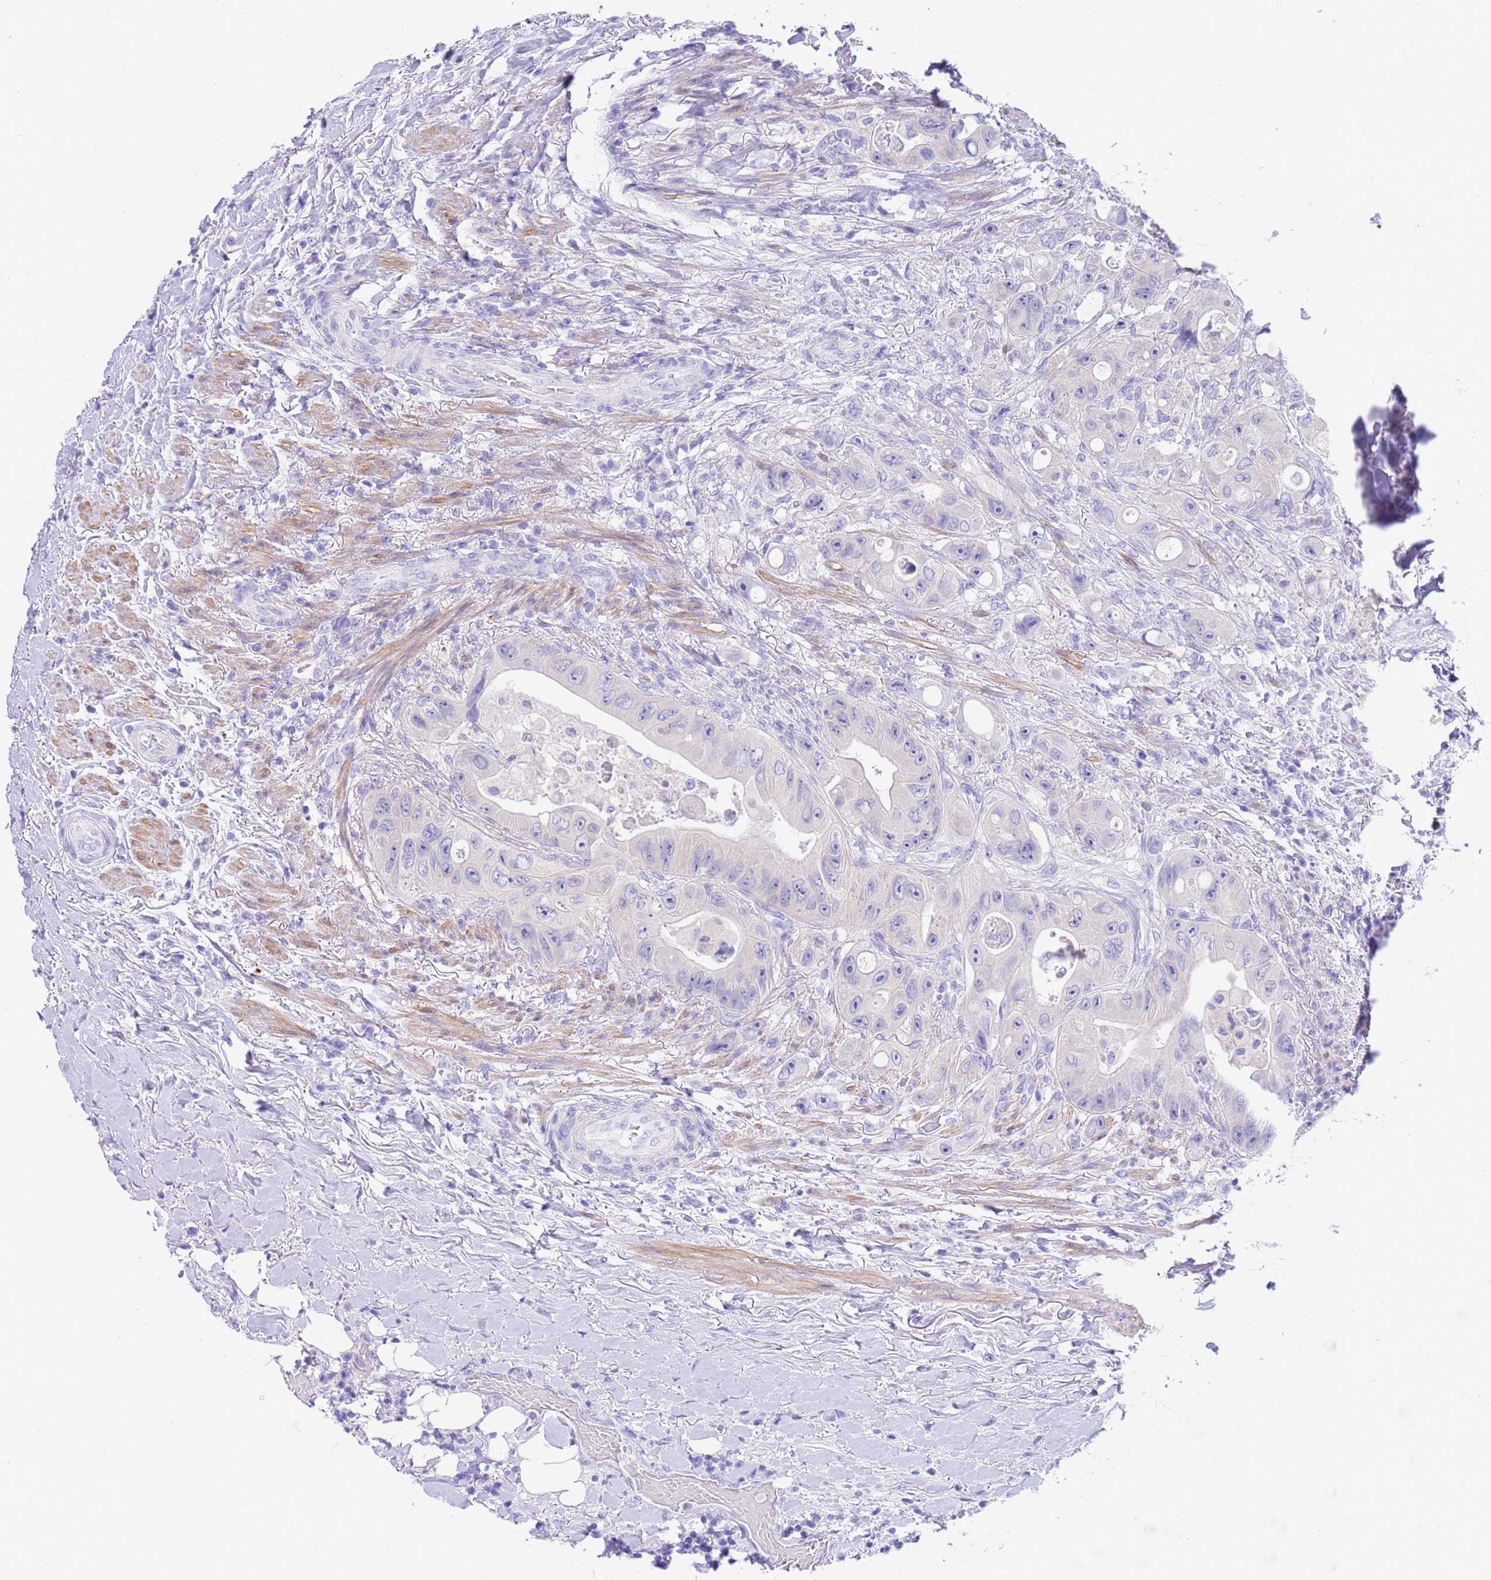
{"staining": {"intensity": "negative", "quantity": "none", "location": "none"}, "tissue": "colorectal cancer", "cell_type": "Tumor cells", "image_type": "cancer", "snomed": [{"axis": "morphology", "description": "Adenocarcinoma, NOS"}, {"axis": "topography", "description": "Colon"}], "caption": "IHC histopathology image of neoplastic tissue: human adenocarcinoma (colorectal) stained with DAB (3,3'-diaminobenzidine) demonstrates no significant protein staining in tumor cells.", "gene": "USP38", "patient": {"sex": "female", "age": 46}}